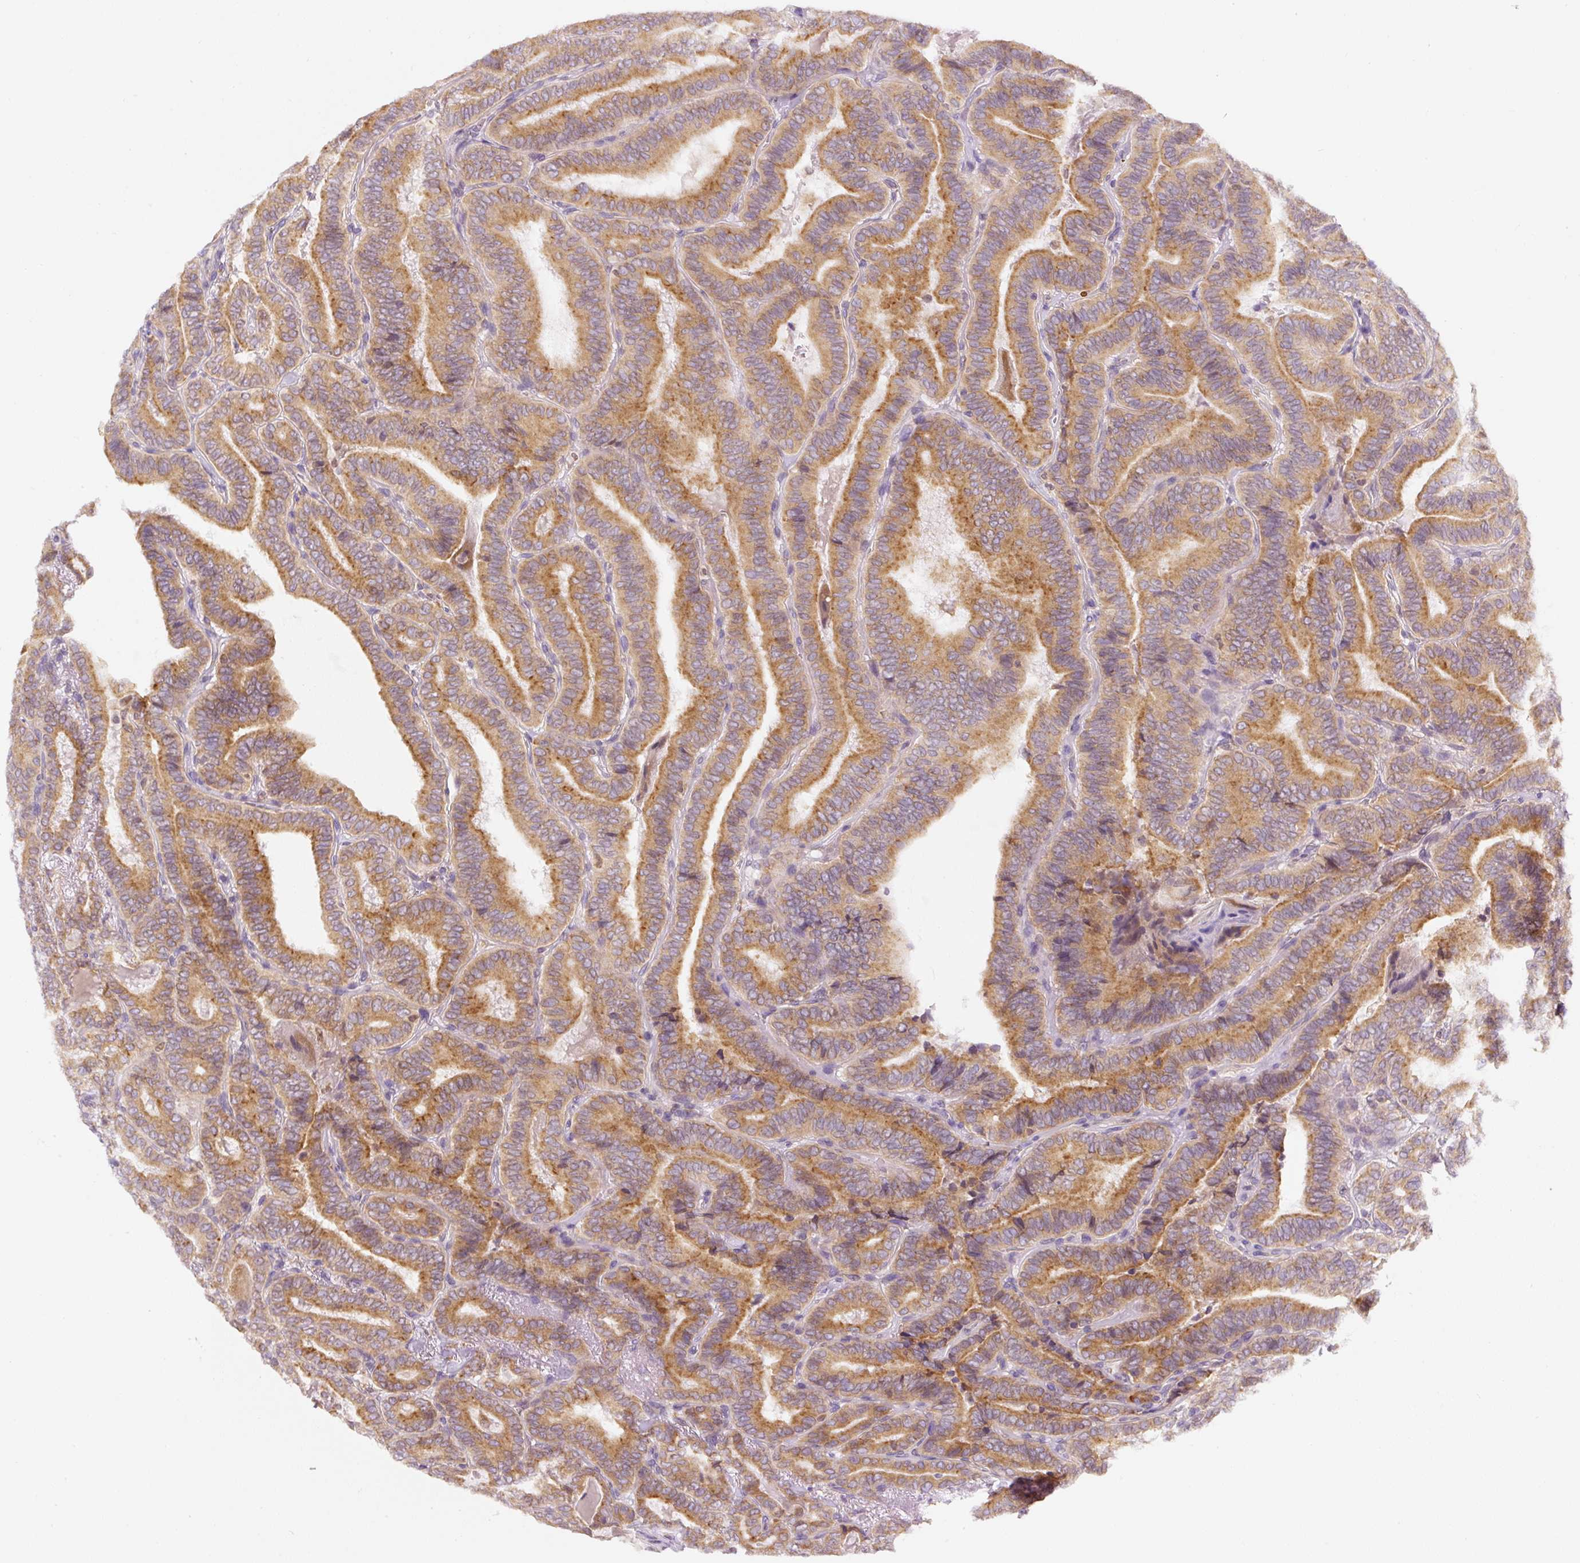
{"staining": {"intensity": "moderate", "quantity": ">75%", "location": "cytoplasmic/membranous"}, "tissue": "thyroid cancer", "cell_type": "Tumor cells", "image_type": "cancer", "snomed": [{"axis": "morphology", "description": "Papillary adenocarcinoma, NOS"}, {"axis": "topography", "description": "Thyroid gland"}], "caption": "A medium amount of moderate cytoplasmic/membranous positivity is identified in approximately >75% of tumor cells in thyroid cancer (papillary adenocarcinoma) tissue.", "gene": "DDOST", "patient": {"sex": "male", "age": 61}}